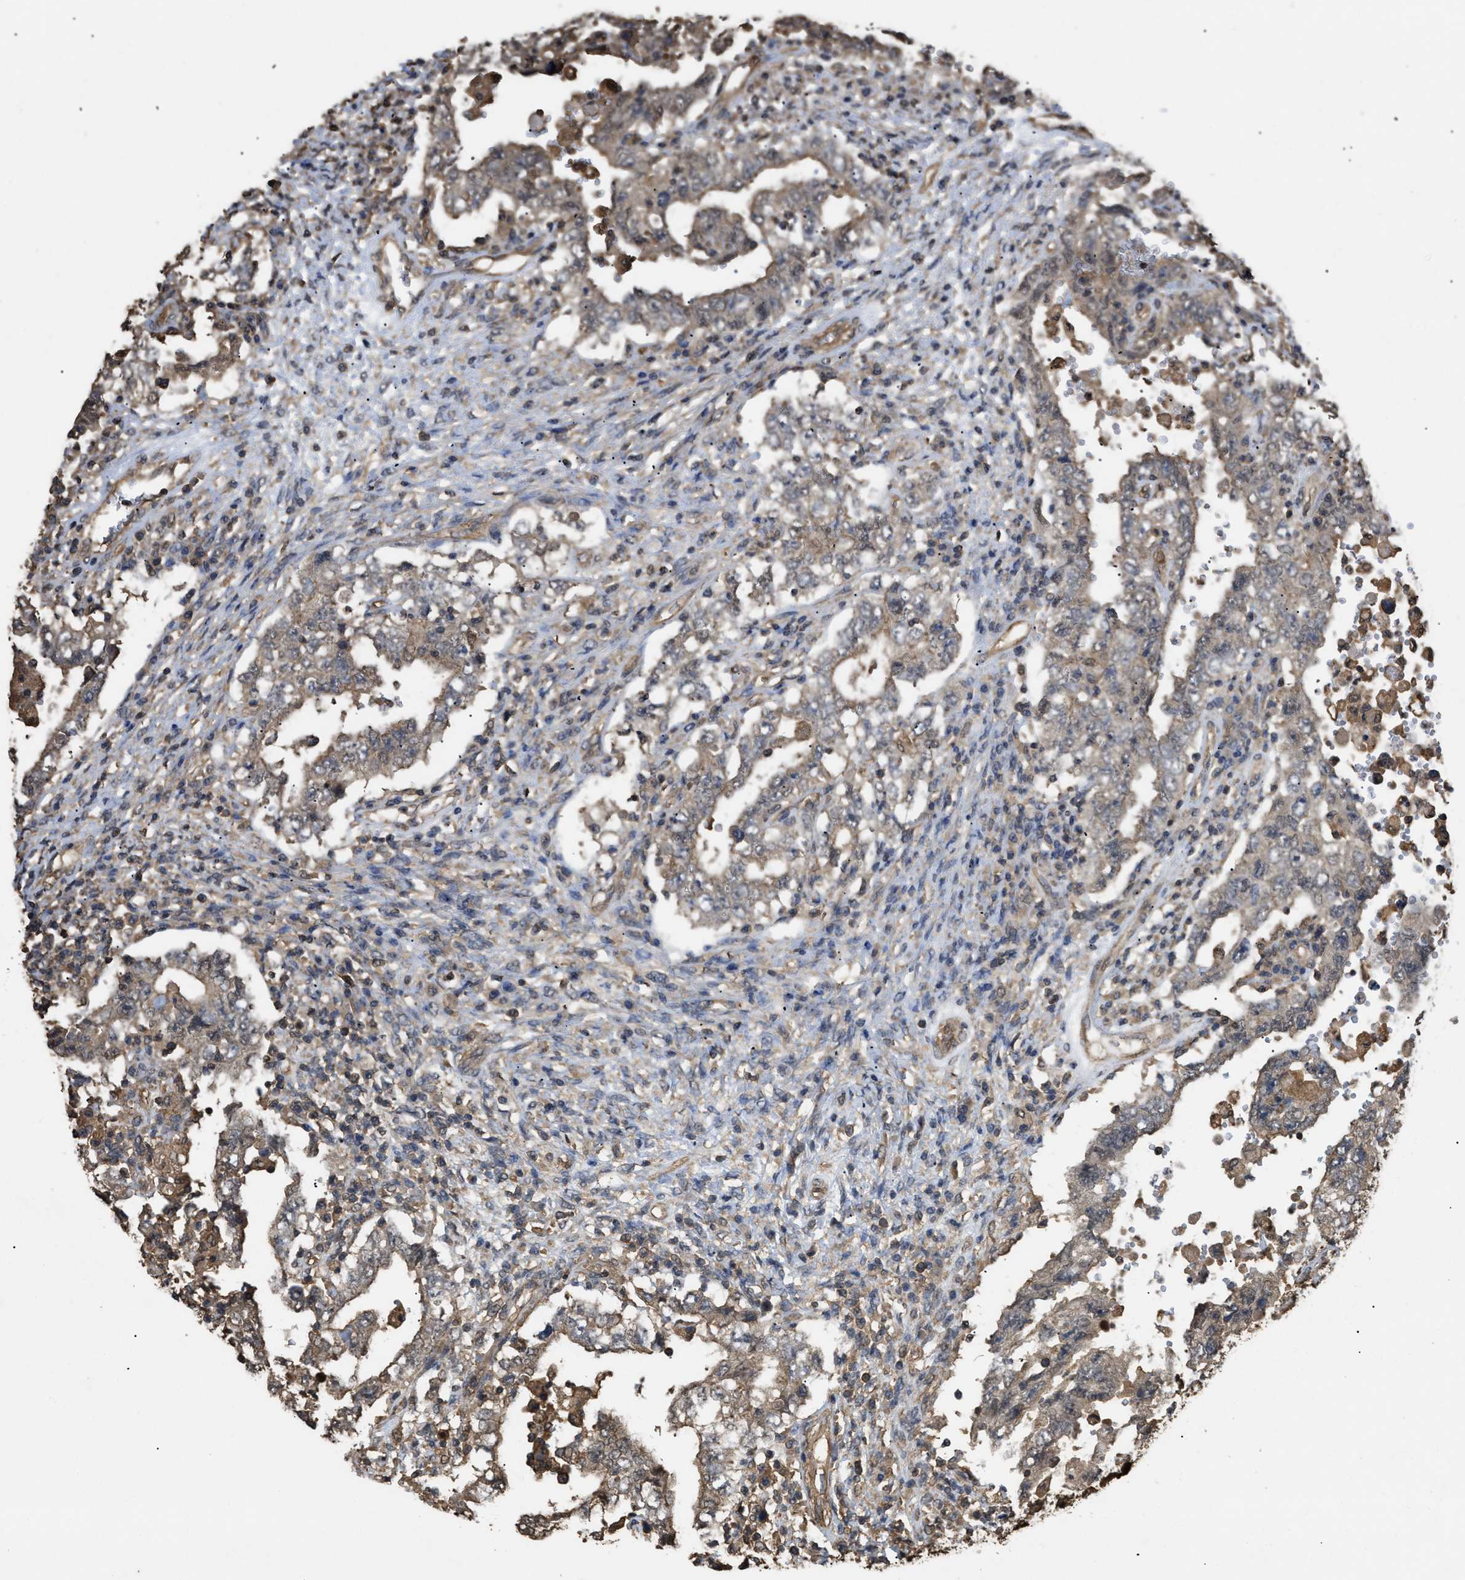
{"staining": {"intensity": "weak", "quantity": ">75%", "location": "cytoplasmic/membranous"}, "tissue": "testis cancer", "cell_type": "Tumor cells", "image_type": "cancer", "snomed": [{"axis": "morphology", "description": "Carcinoma, Embryonal, NOS"}, {"axis": "topography", "description": "Testis"}], "caption": "Protein staining demonstrates weak cytoplasmic/membranous staining in approximately >75% of tumor cells in embryonal carcinoma (testis).", "gene": "CALM1", "patient": {"sex": "male", "age": 26}}